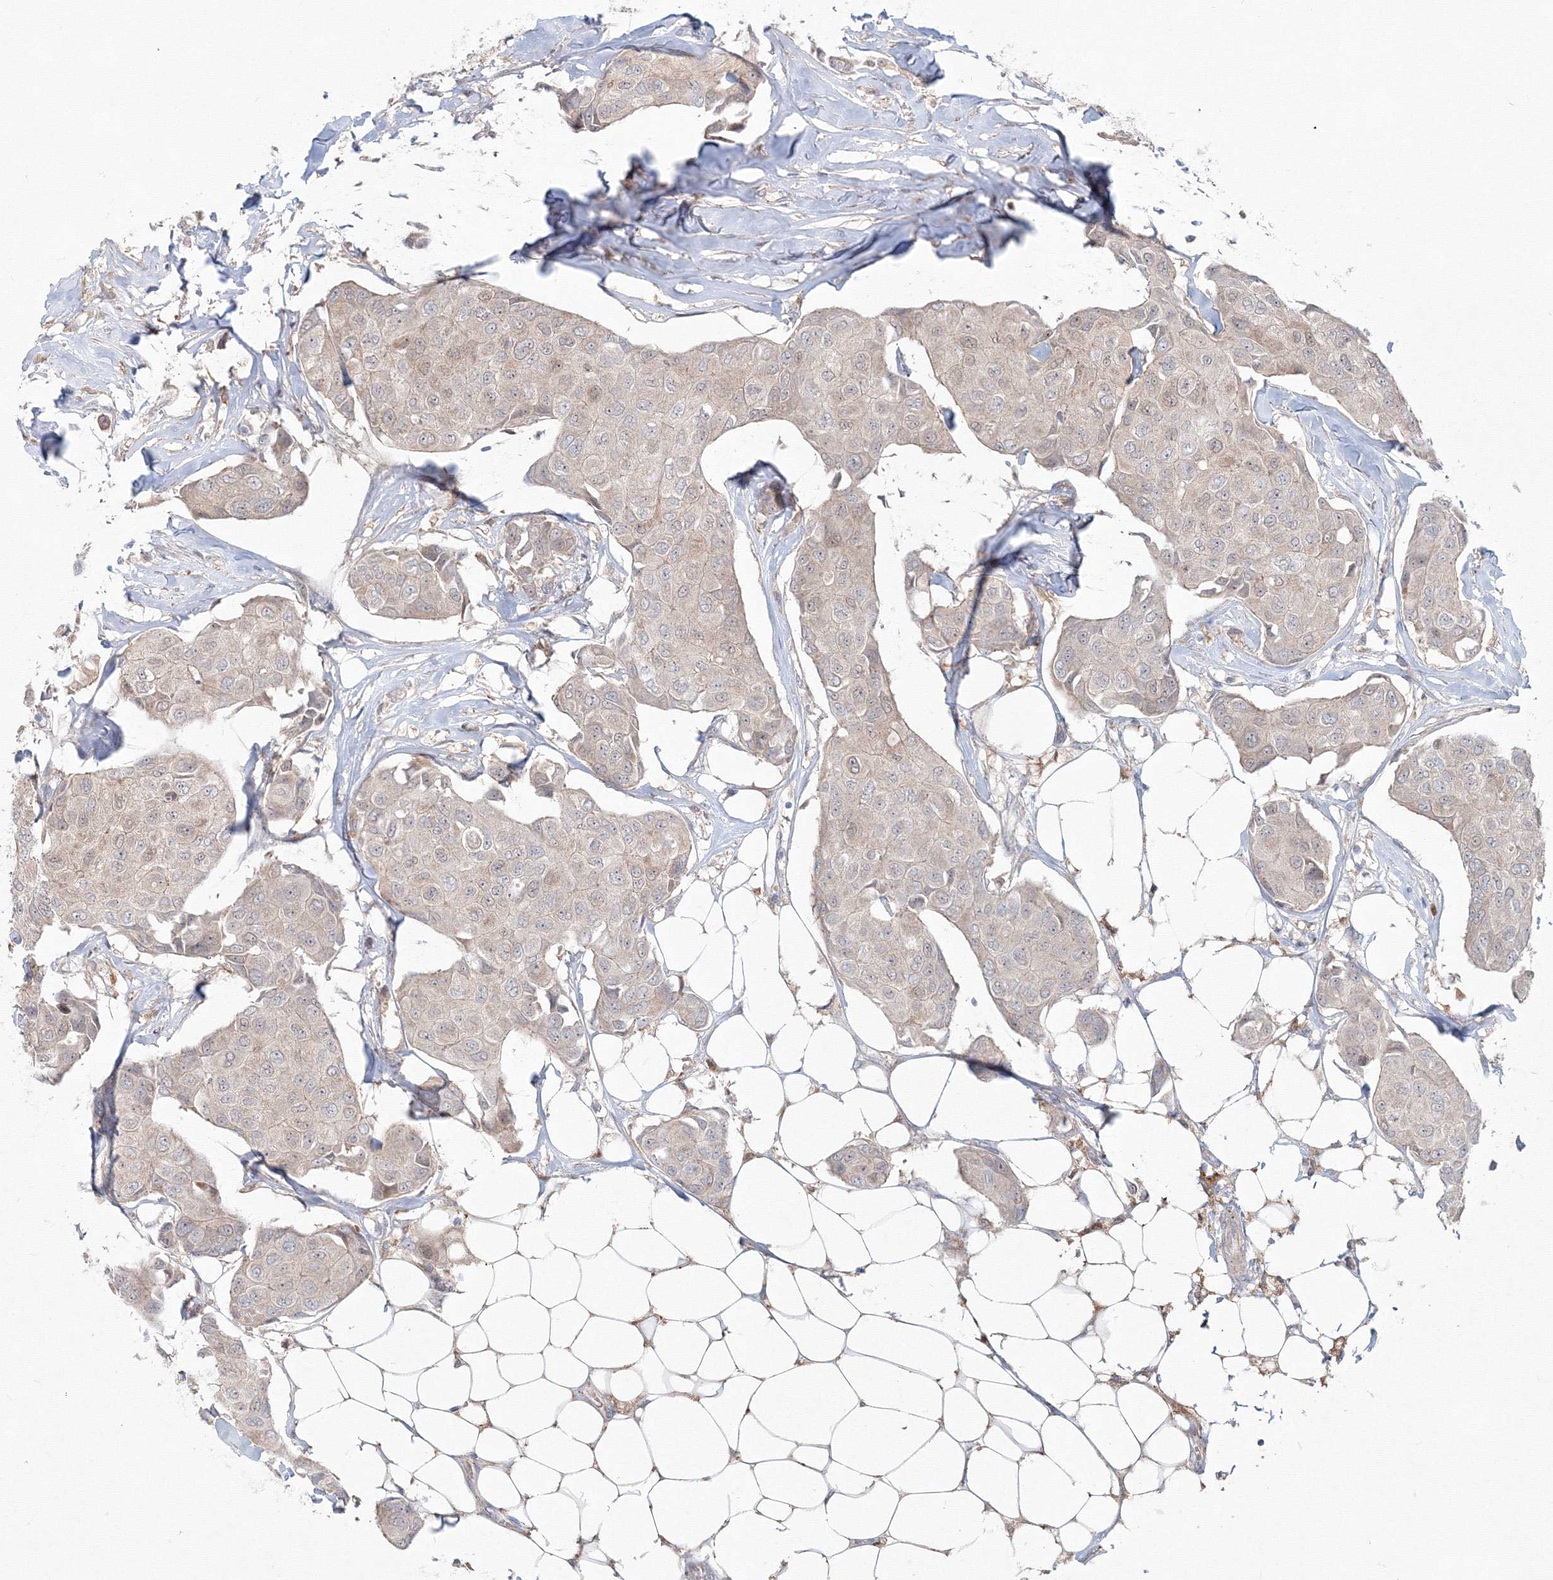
{"staining": {"intensity": "weak", "quantity": "<25%", "location": "cytoplasmic/membranous,nuclear"}, "tissue": "breast cancer", "cell_type": "Tumor cells", "image_type": "cancer", "snomed": [{"axis": "morphology", "description": "Duct carcinoma"}, {"axis": "topography", "description": "Breast"}], "caption": "Tumor cells show no significant positivity in breast cancer.", "gene": "MKRN2", "patient": {"sex": "female", "age": 80}}